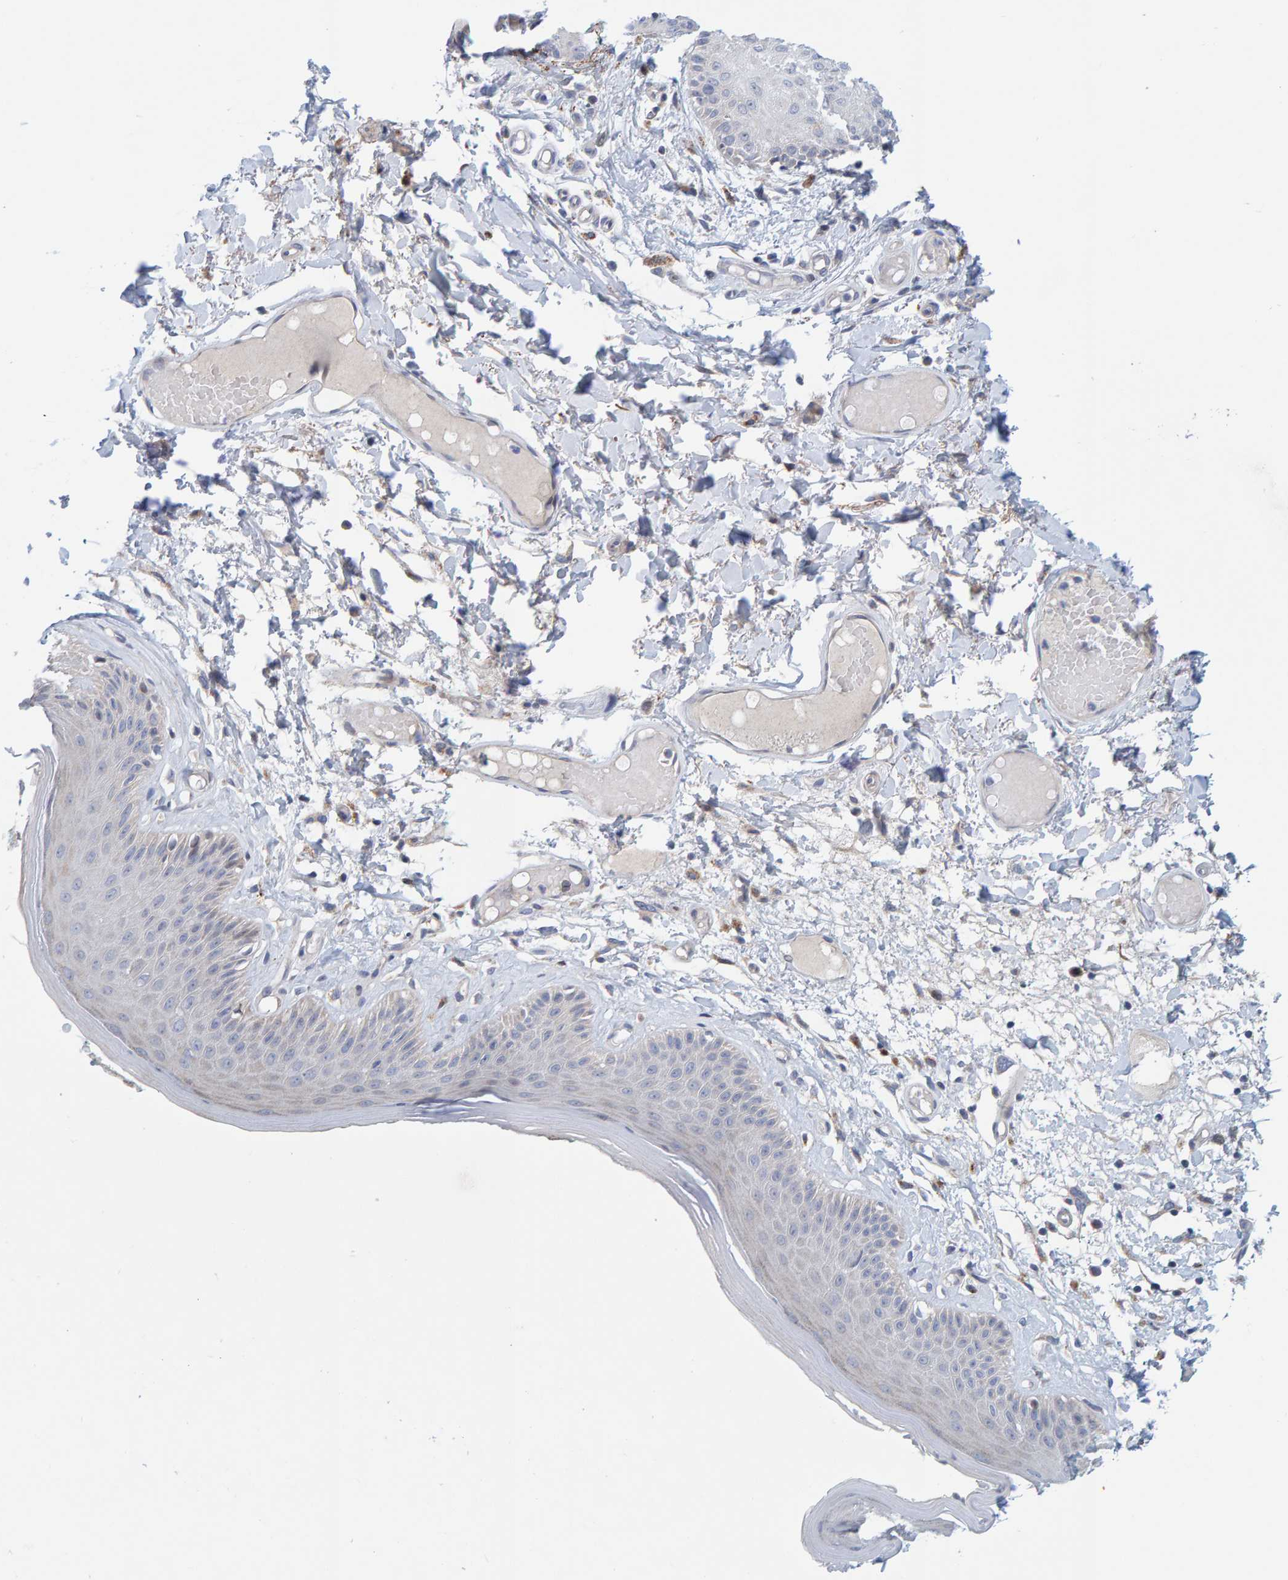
{"staining": {"intensity": "moderate", "quantity": "<25%", "location": "cytoplasmic/membranous"}, "tissue": "skin", "cell_type": "Epidermal cells", "image_type": "normal", "snomed": [{"axis": "morphology", "description": "Normal tissue, NOS"}, {"axis": "topography", "description": "Vulva"}], "caption": "Epidermal cells demonstrate low levels of moderate cytoplasmic/membranous positivity in about <25% of cells in benign human skin.", "gene": "ZC3H3", "patient": {"sex": "female", "age": 73}}